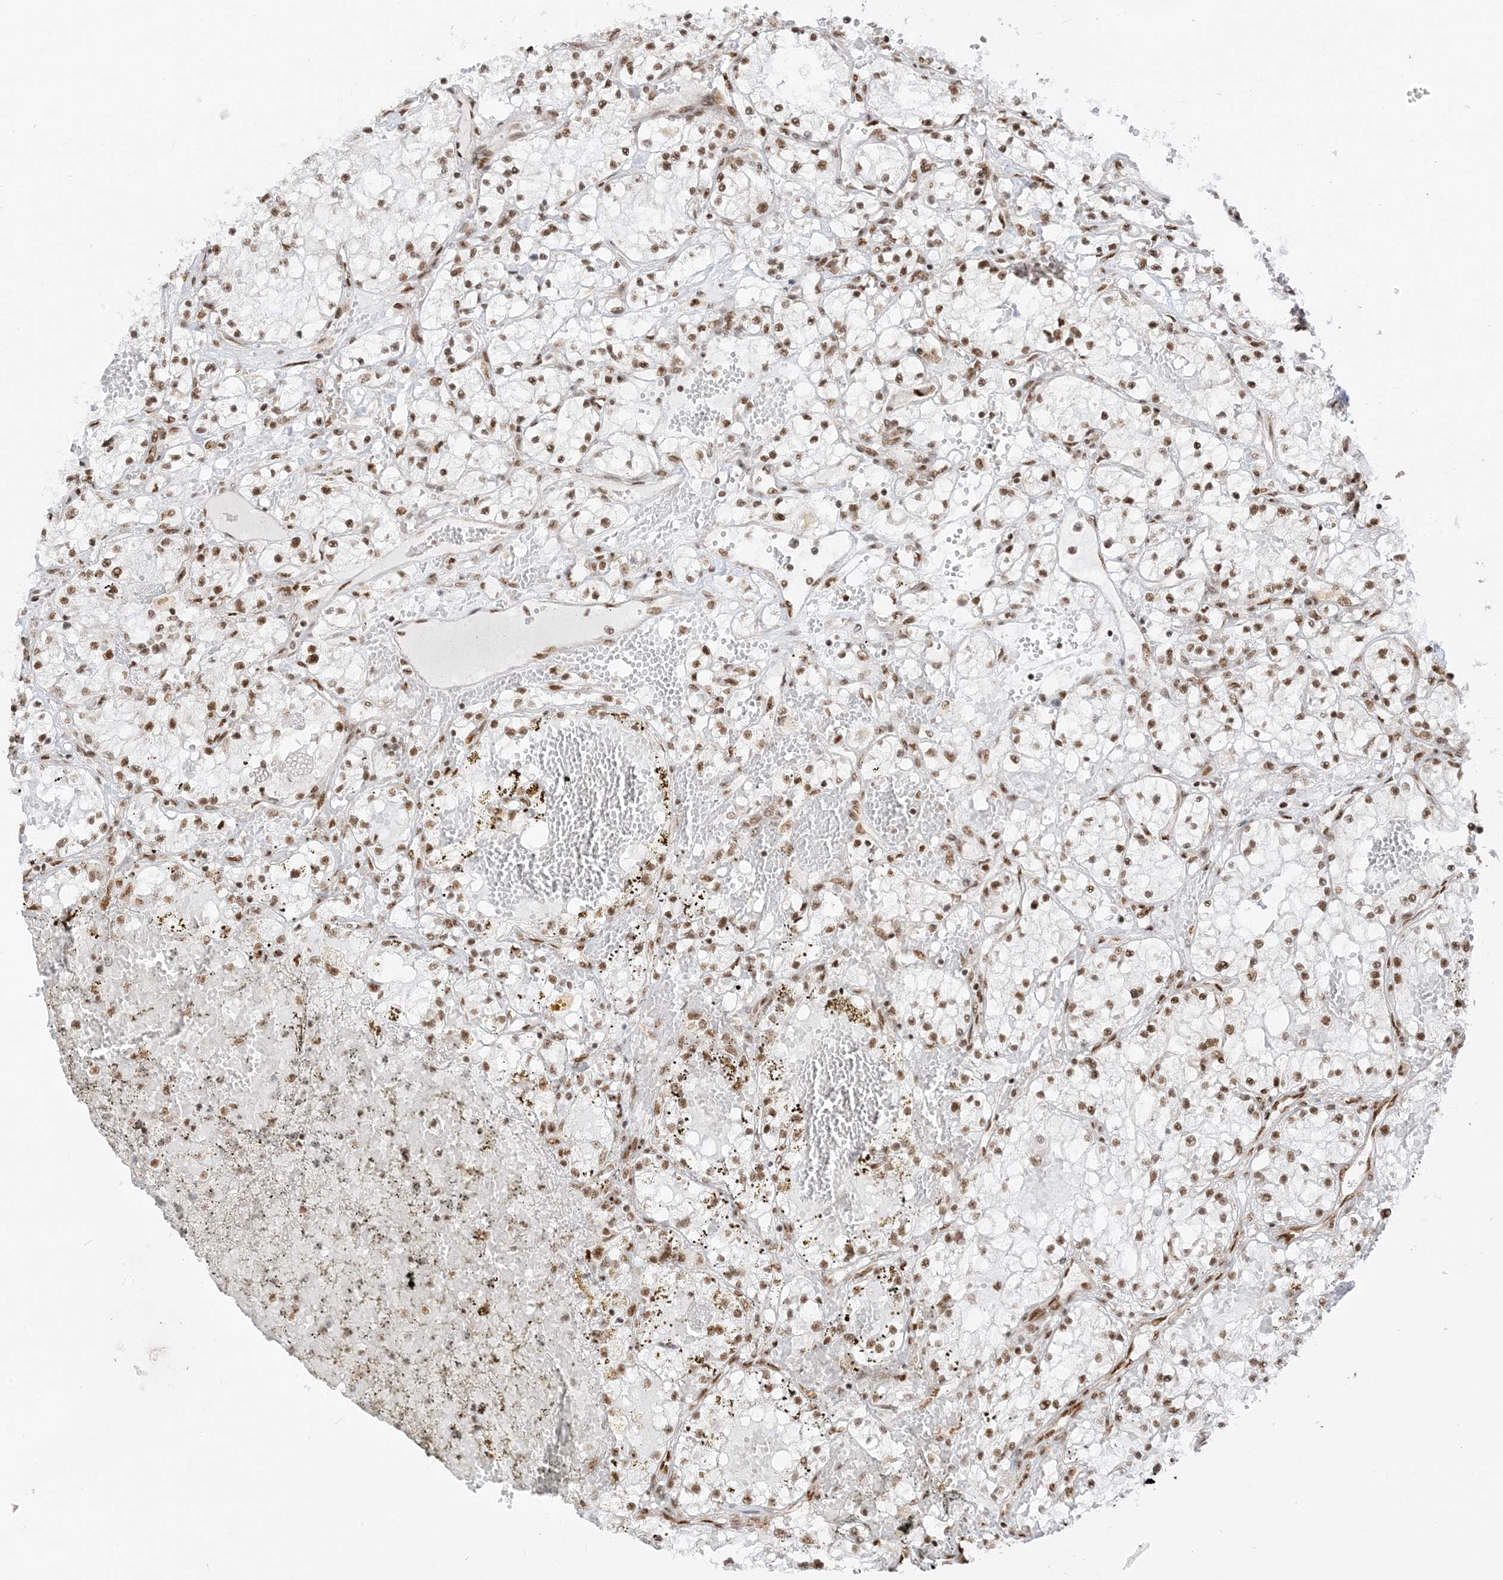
{"staining": {"intensity": "moderate", "quantity": ">75%", "location": "nuclear"}, "tissue": "renal cancer", "cell_type": "Tumor cells", "image_type": "cancer", "snomed": [{"axis": "morphology", "description": "Normal tissue, NOS"}, {"axis": "morphology", "description": "Adenocarcinoma, NOS"}, {"axis": "topography", "description": "Kidney"}], "caption": "Renal adenocarcinoma tissue displays moderate nuclear expression in approximately >75% of tumor cells (DAB IHC, brown staining for protein, blue staining for nuclei).", "gene": "ARGLU1", "patient": {"sex": "male", "age": 68}}